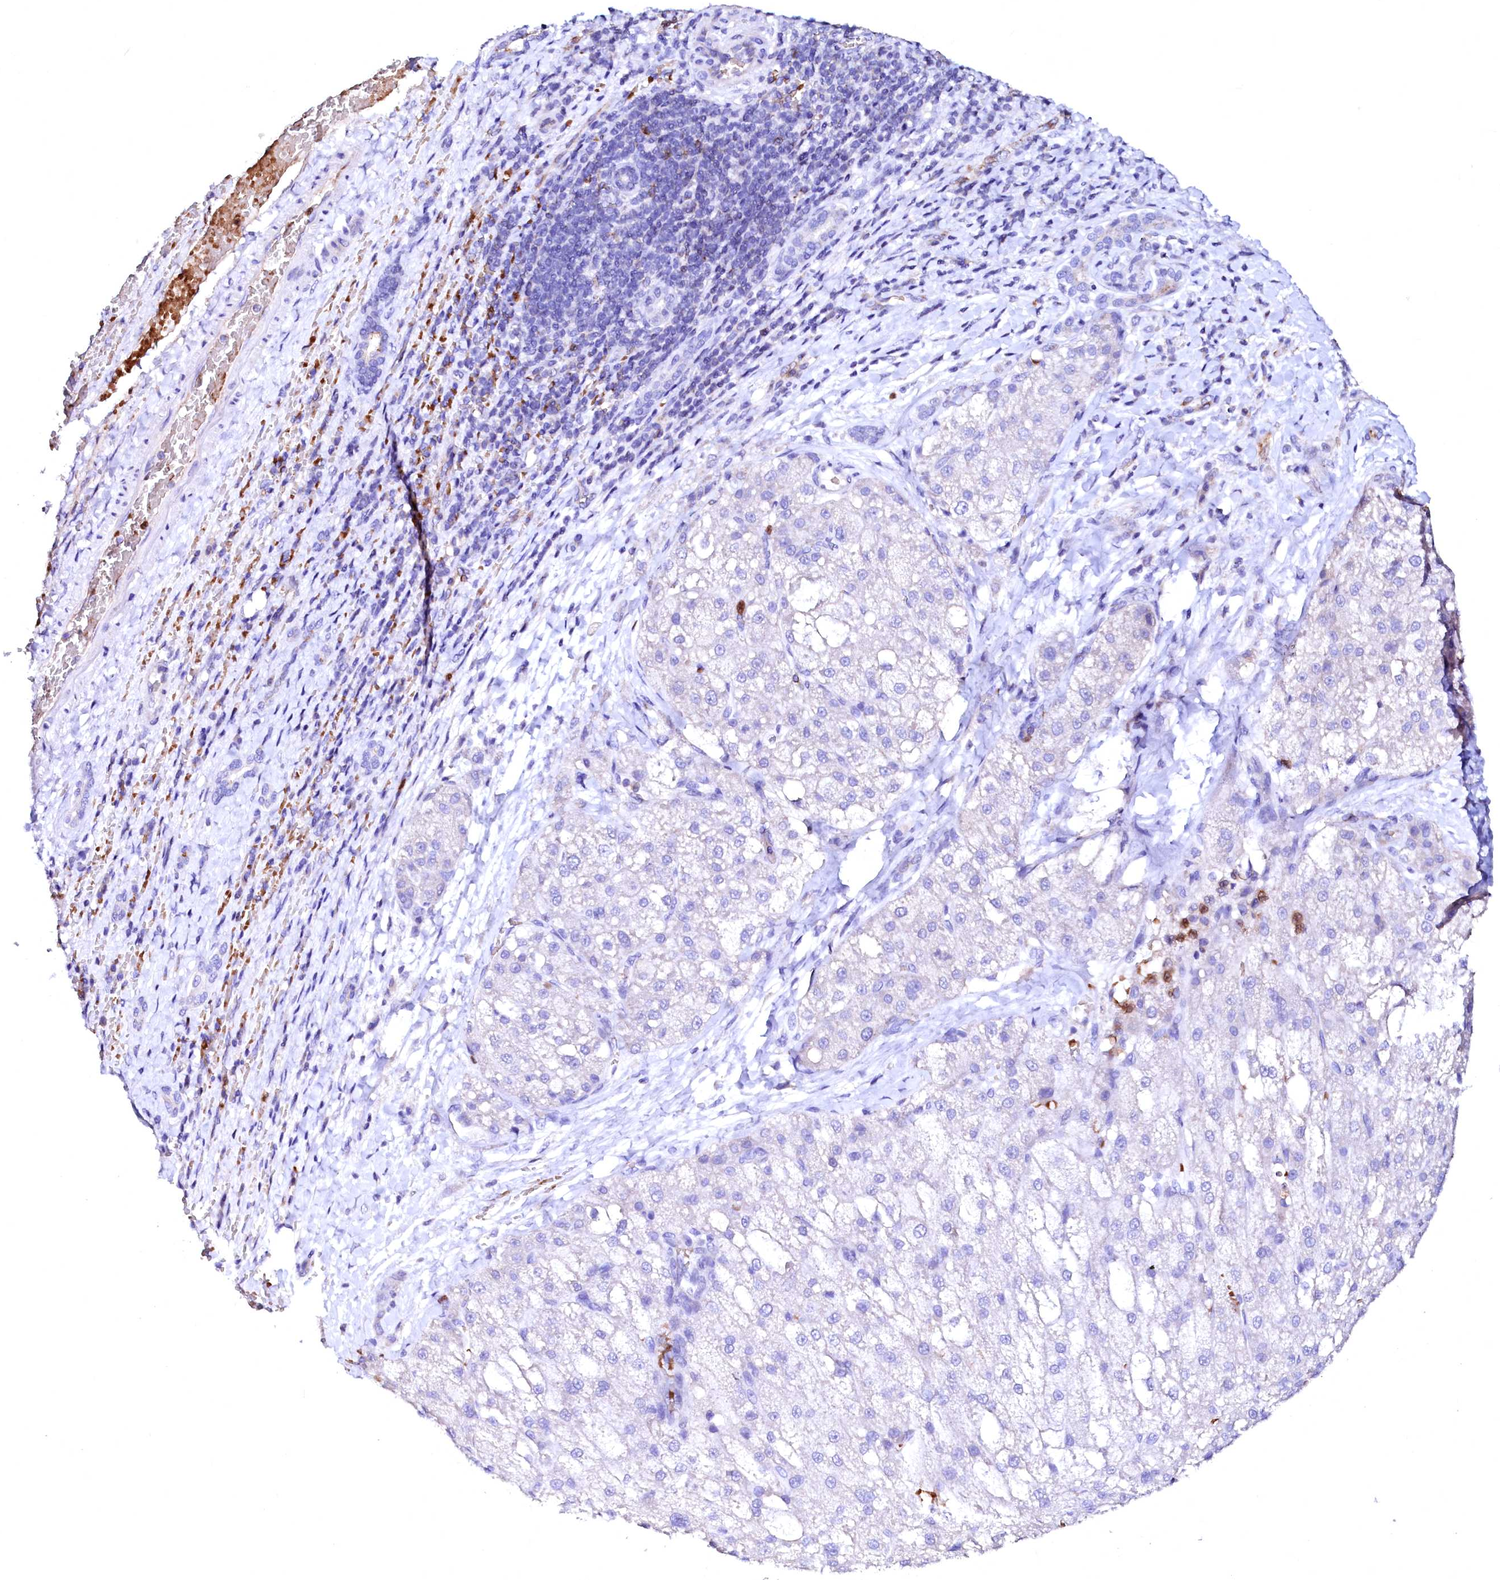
{"staining": {"intensity": "negative", "quantity": "none", "location": "none"}, "tissue": "liver cancer", "cell_type": "Tumor cells", "image_type": "cancer", "snomed": [{"axis": "morphology", "description": "Normal tissue, NOS"}, {"axis": "morphology", "description": "Carcinoma, Hepatocellular, NOS"}, {"axis": "topography", "description": "Liver"}], "caption": "Immunohistochemistry (IHC) micrograph of neoplastic tissue: liver cancer (hepatocellular carcinoma) stained with DAB (3,3'-diaminobenzidine) demonstrates no significant protein expression in tumor cells.", "gene": "RAB27A", "patient": {"sex": "male", "age": 57}}